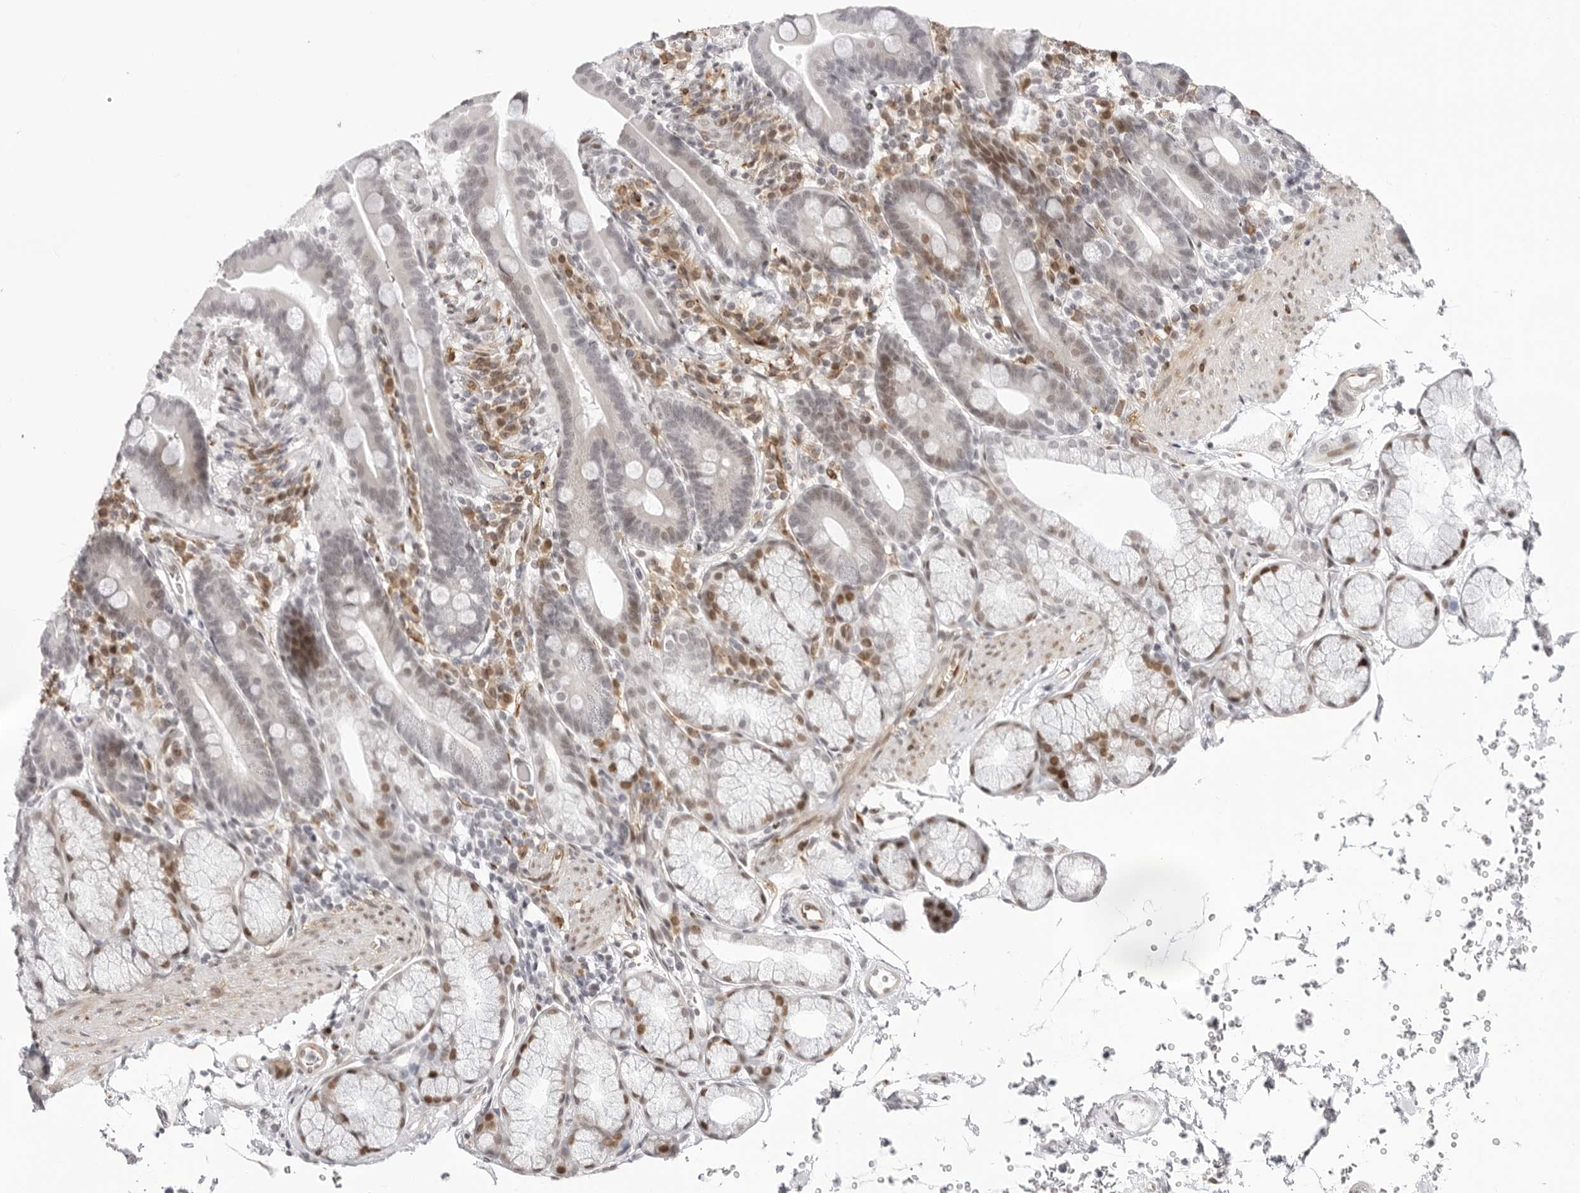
{"staining": {"intensity": "moderate", "quantity": "<25%", "location": "nuclear"}, "tissue": "duodenum", "cell_type": "Glandular cells", "image_type": "normal", "snomed": [{"axis": "morphology", "description": "Normal tissue, NOS"}, {"axis": "topography", "description": "Duodenum"}], "caption": "Protein staining demonstrates moderate nuclear staining in about <25% of glandular cells in normal duodenum.", "gene": "NTPCR", "patient": {"sex": "male", "age": 54}}